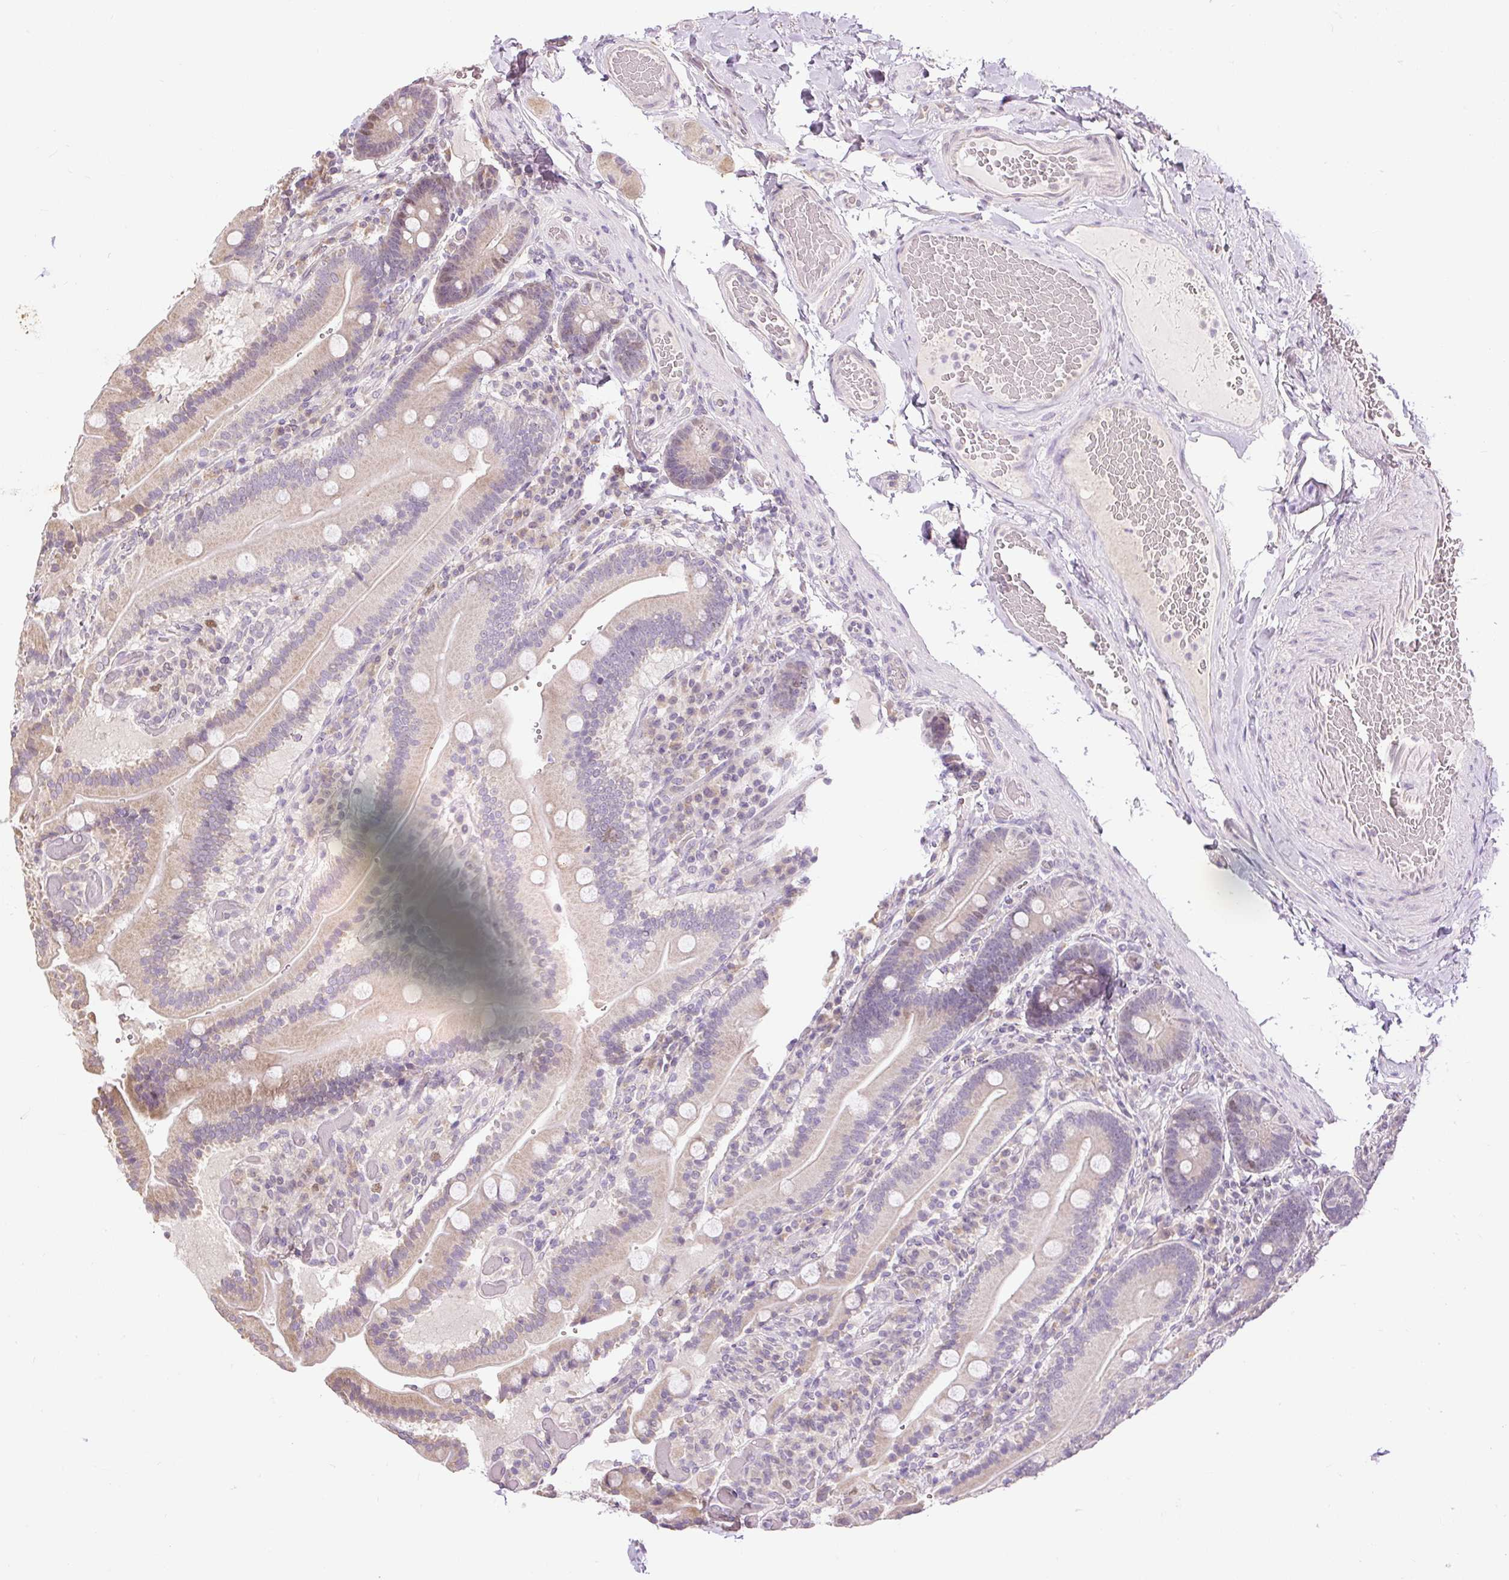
{"staining": {"intensity": "weak", "quantity": "25%-75%", "location": "cytoplasmic/membranous,nuclear"}, "tissue": "duodenum", "cell_type": "Glandular cells", "image_type": "normal", "snomed": [{"axis": "morphology", "description": "Normal tissue, NOS"}, {"axis": "topography", "description": "Duodenum"}], "caption": "Immunohistochemistry (IHC) photomicrograph of unremarkable duodenum: duodenum stained using immunohistochemistry (IHC) displays low levels of weak protein expression localized specifically in the cytoplasmic/membranous,nuclear of glandular cells, appearing as a cytoplasmic/membranous,nuclear brown color.", "gene": "RACGAP1", "patient": {"sex": "female", "age": 62}}